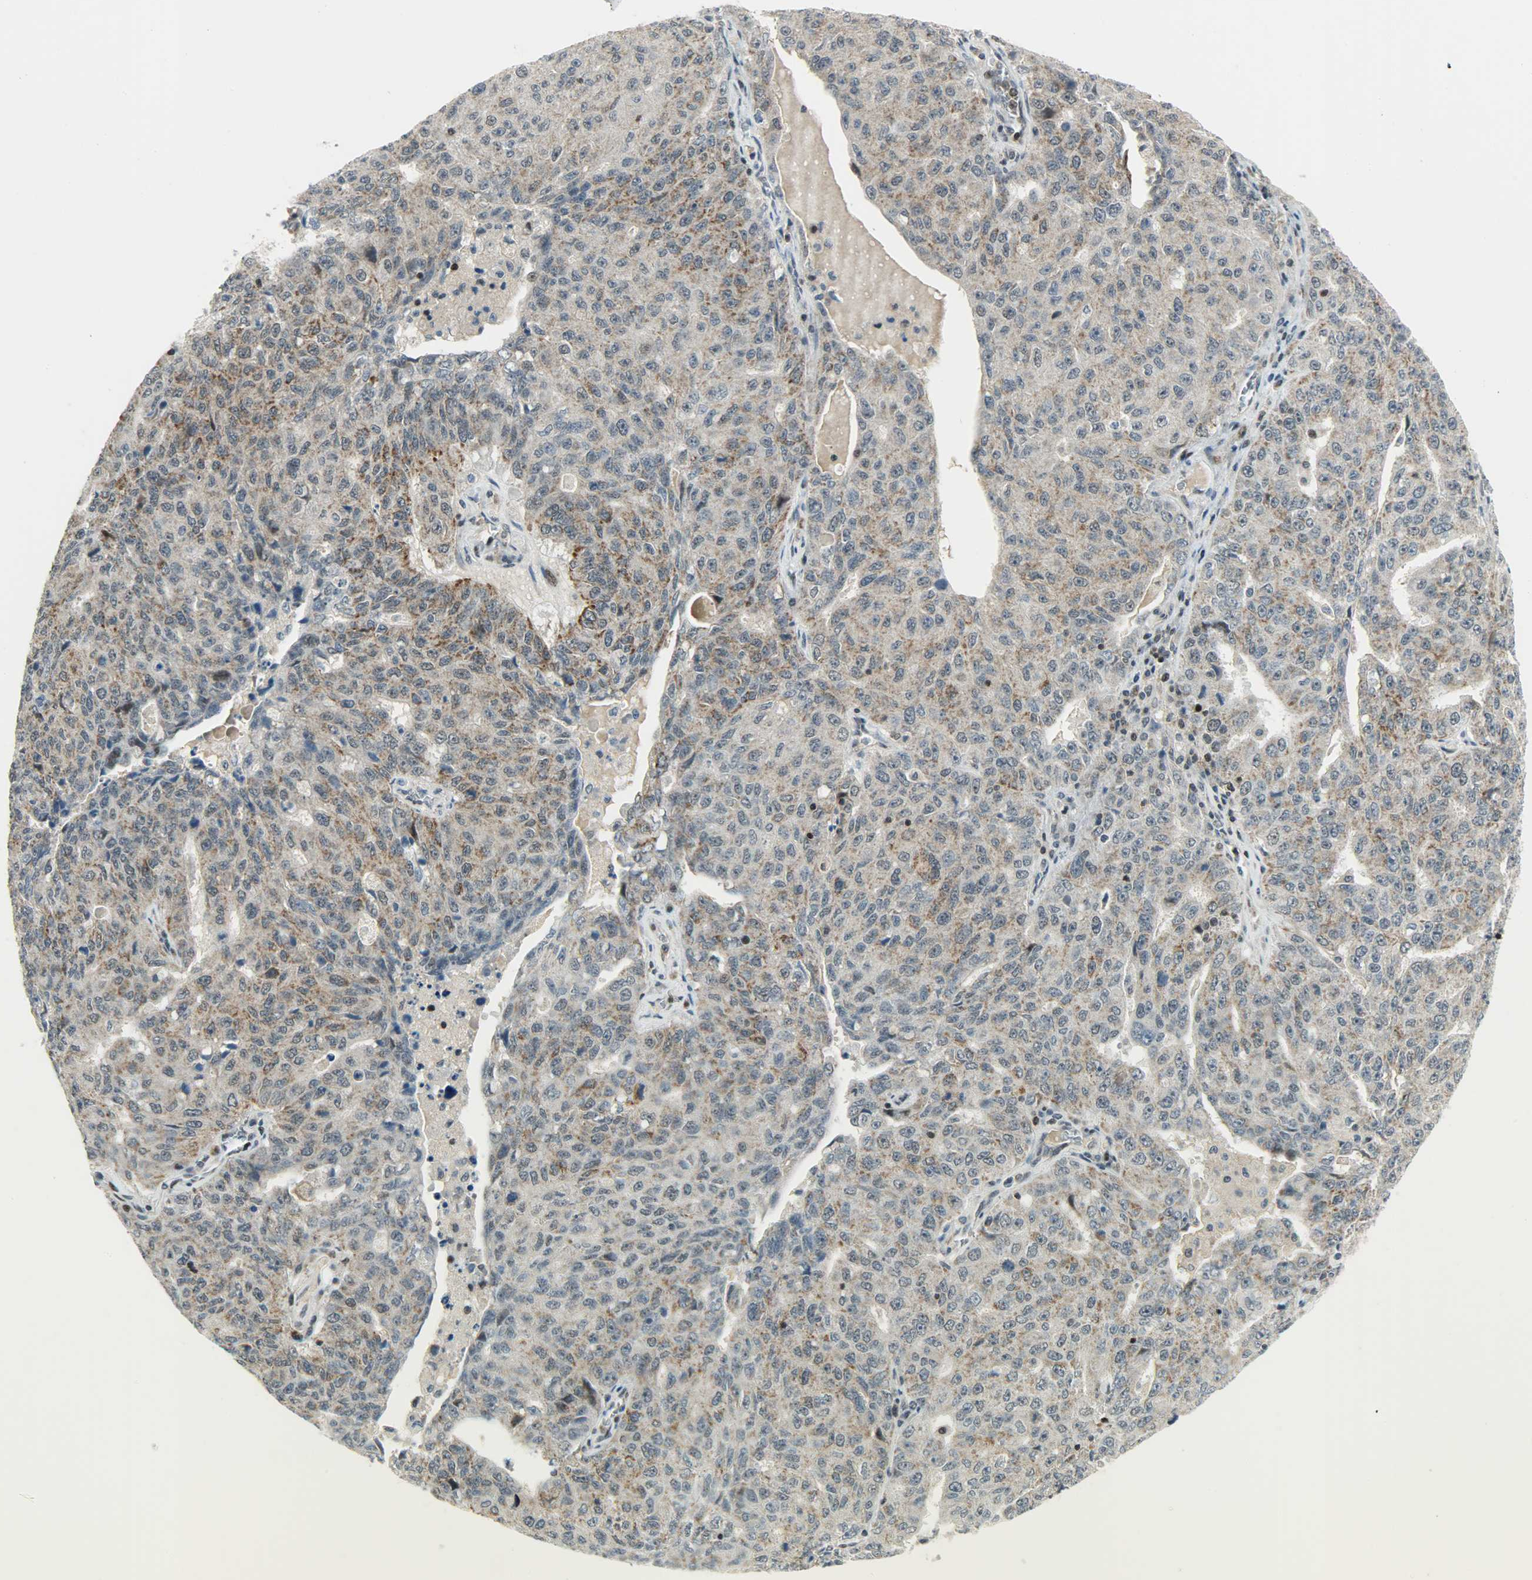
{"staining": {"intensity": "moderate", "quantity": ">75%", "location": "cytoplasmic/membranous,nuclear"}, "tissue": "ovarian cancer", "cell_type": "Tumor cells", "image_type": "cancer", "snomed": [{"axis": "morphology", "description": "Carcinoma, endometroid"}, {"axis": "topography", "description": "Ovary"}], "caption": "The histopathology image demonstrates staining of ovarian cancer, revealing moderate cytoplasmic/membranous and nuclear protein staining (brown color) within tumor cells.", "gene": "IL15", "patient": {"sex": "female", "age": 62}}